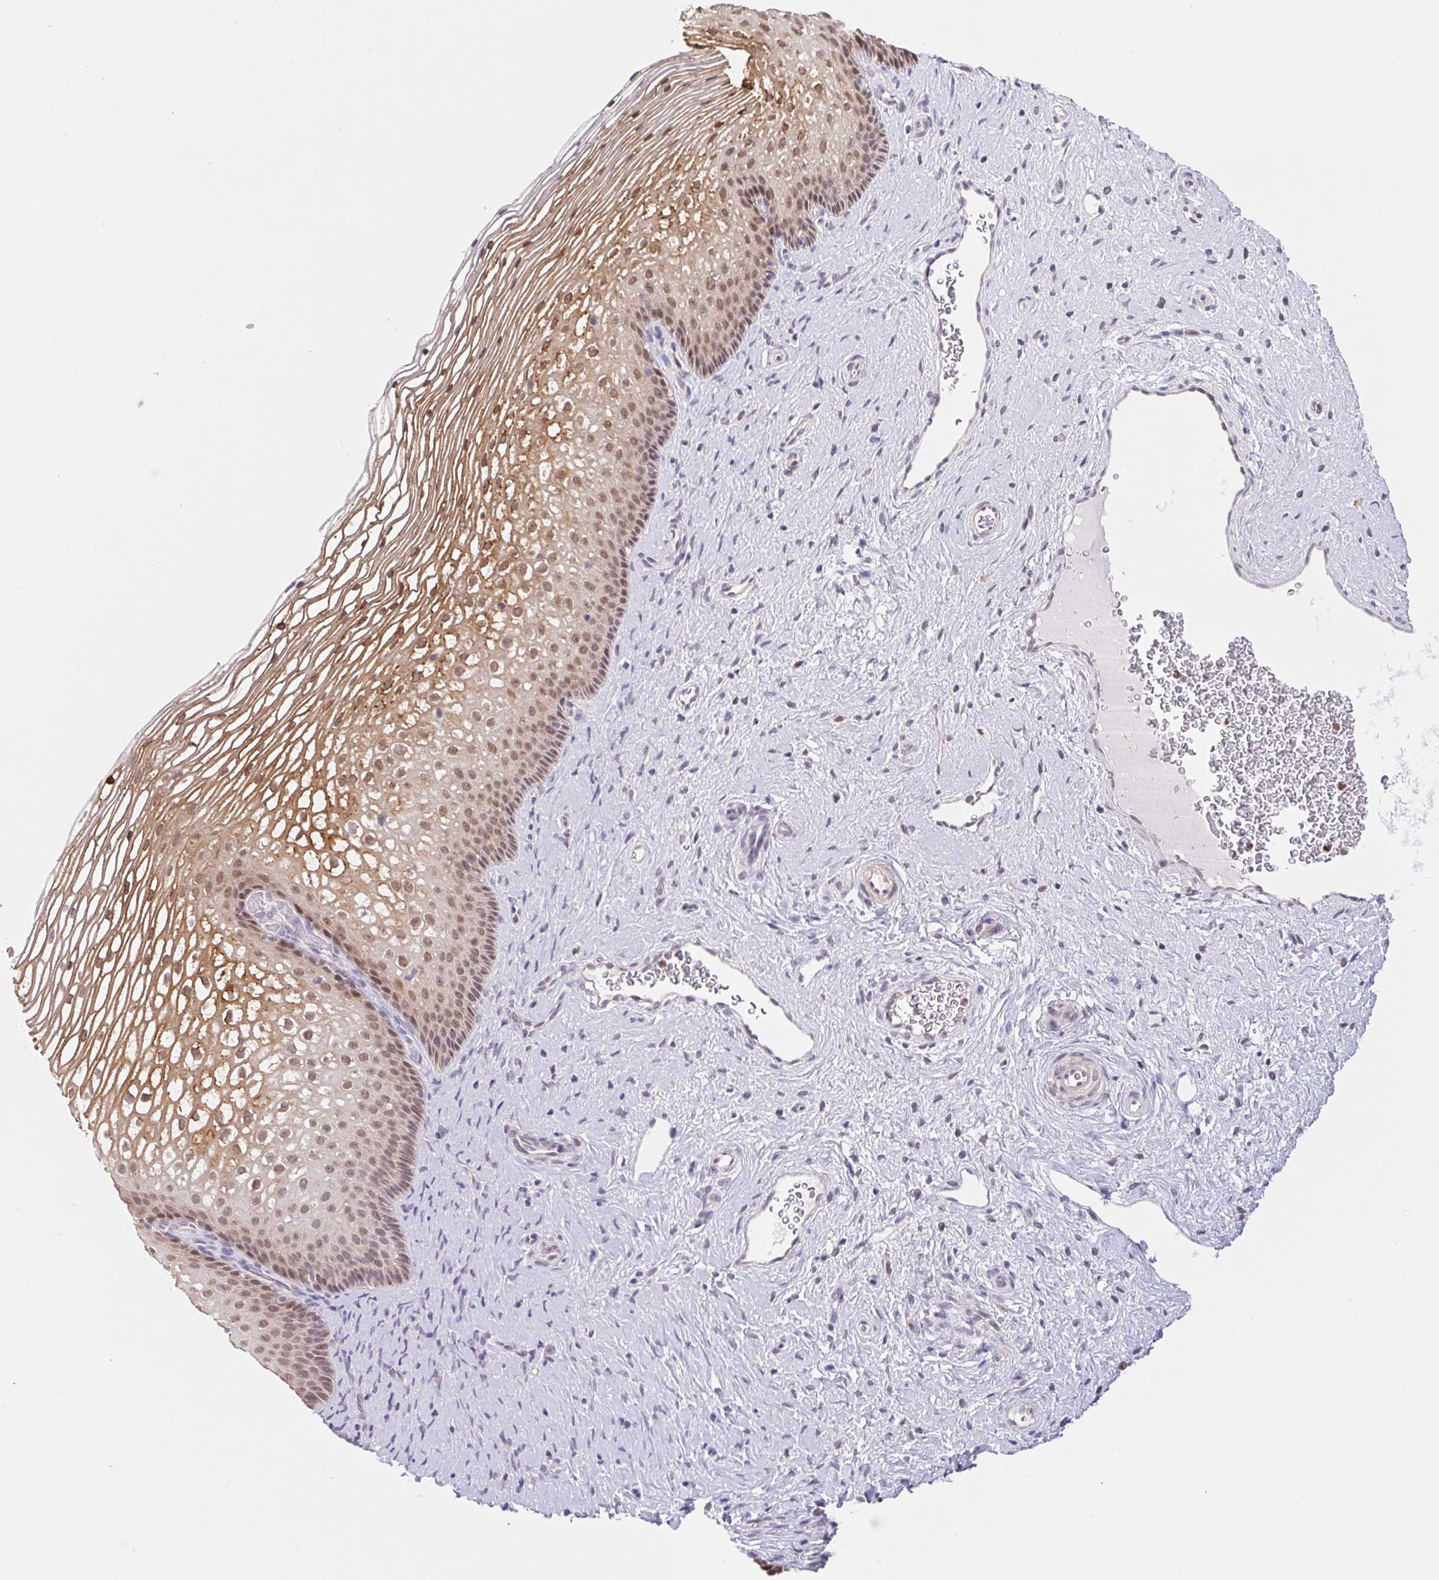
{"staining": {"intensity": "weak", "quantity": ">75%", "location": "nuclear"}, "tissue": "cervix", "cell_type": "Glandular cells", "image_type": "normal", "snomed": [{"axis": "morphology", "description": "Normal tissue, NOS"}, {"axis": "topography", "description": "Cervix"}], "caption": "Human cervix stained for a protein (brown) demonstrates weak nuclear positive expression in approximately >75% of glandular cells.", "gene": "L3MBTL4", "patient": {"sex": "female", "age": 34}}